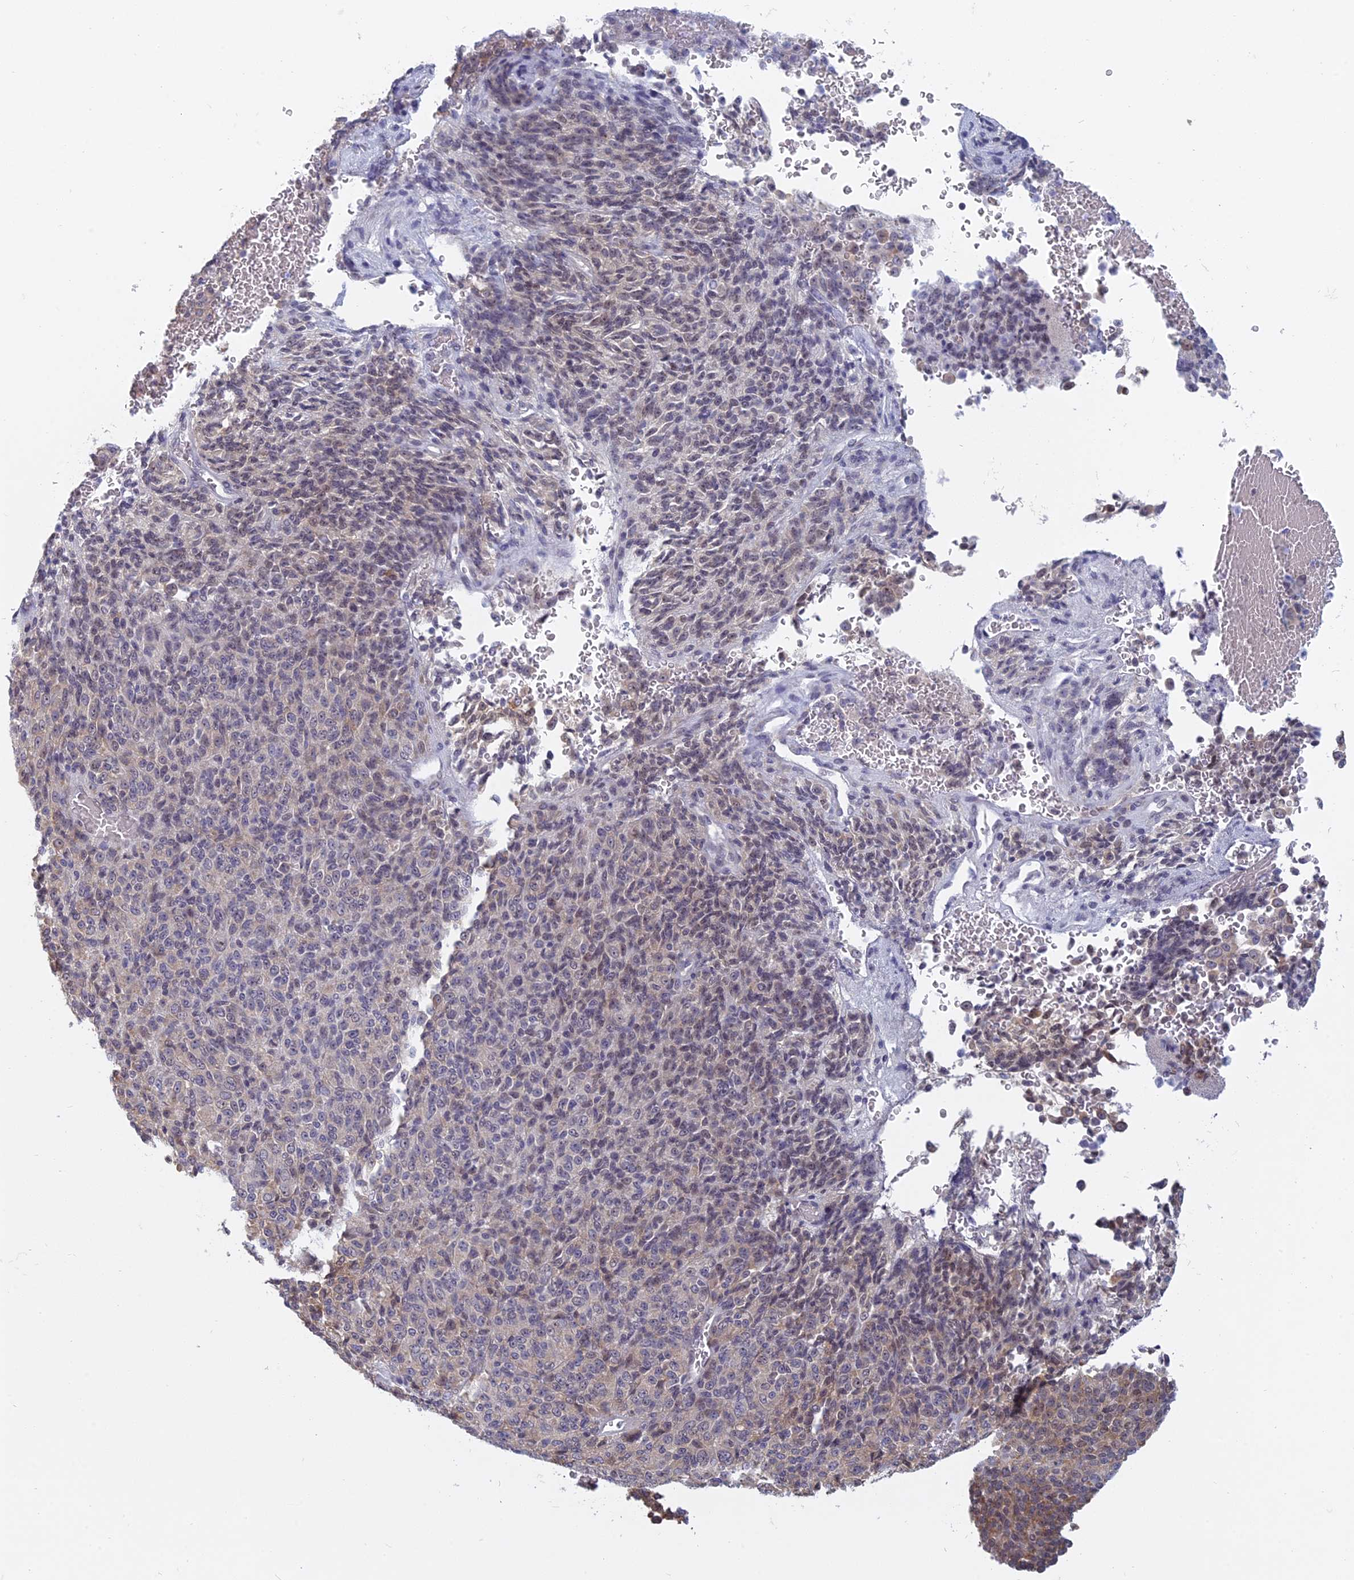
{"staining": {"intensity": "weak", "quantity": "<25%", "location": "cytoplasmic/membranous"}, "tissue": "melanoma", "cell_type": "Tumor cells", "image_type": "cancer", "snomed": [{"axis": "morphology", "description": "Malignant melanoma, Metastatic site"}, {"axis": "topography", "description": "Brain"}], "caption": "A high-resolution image shows IHC staining of malignant melanoma (metastatic site), which shows no significant positivity in tumor cells.", "gene": "RPS19BP1", "patient": {"sex": "female", "age": 56}}